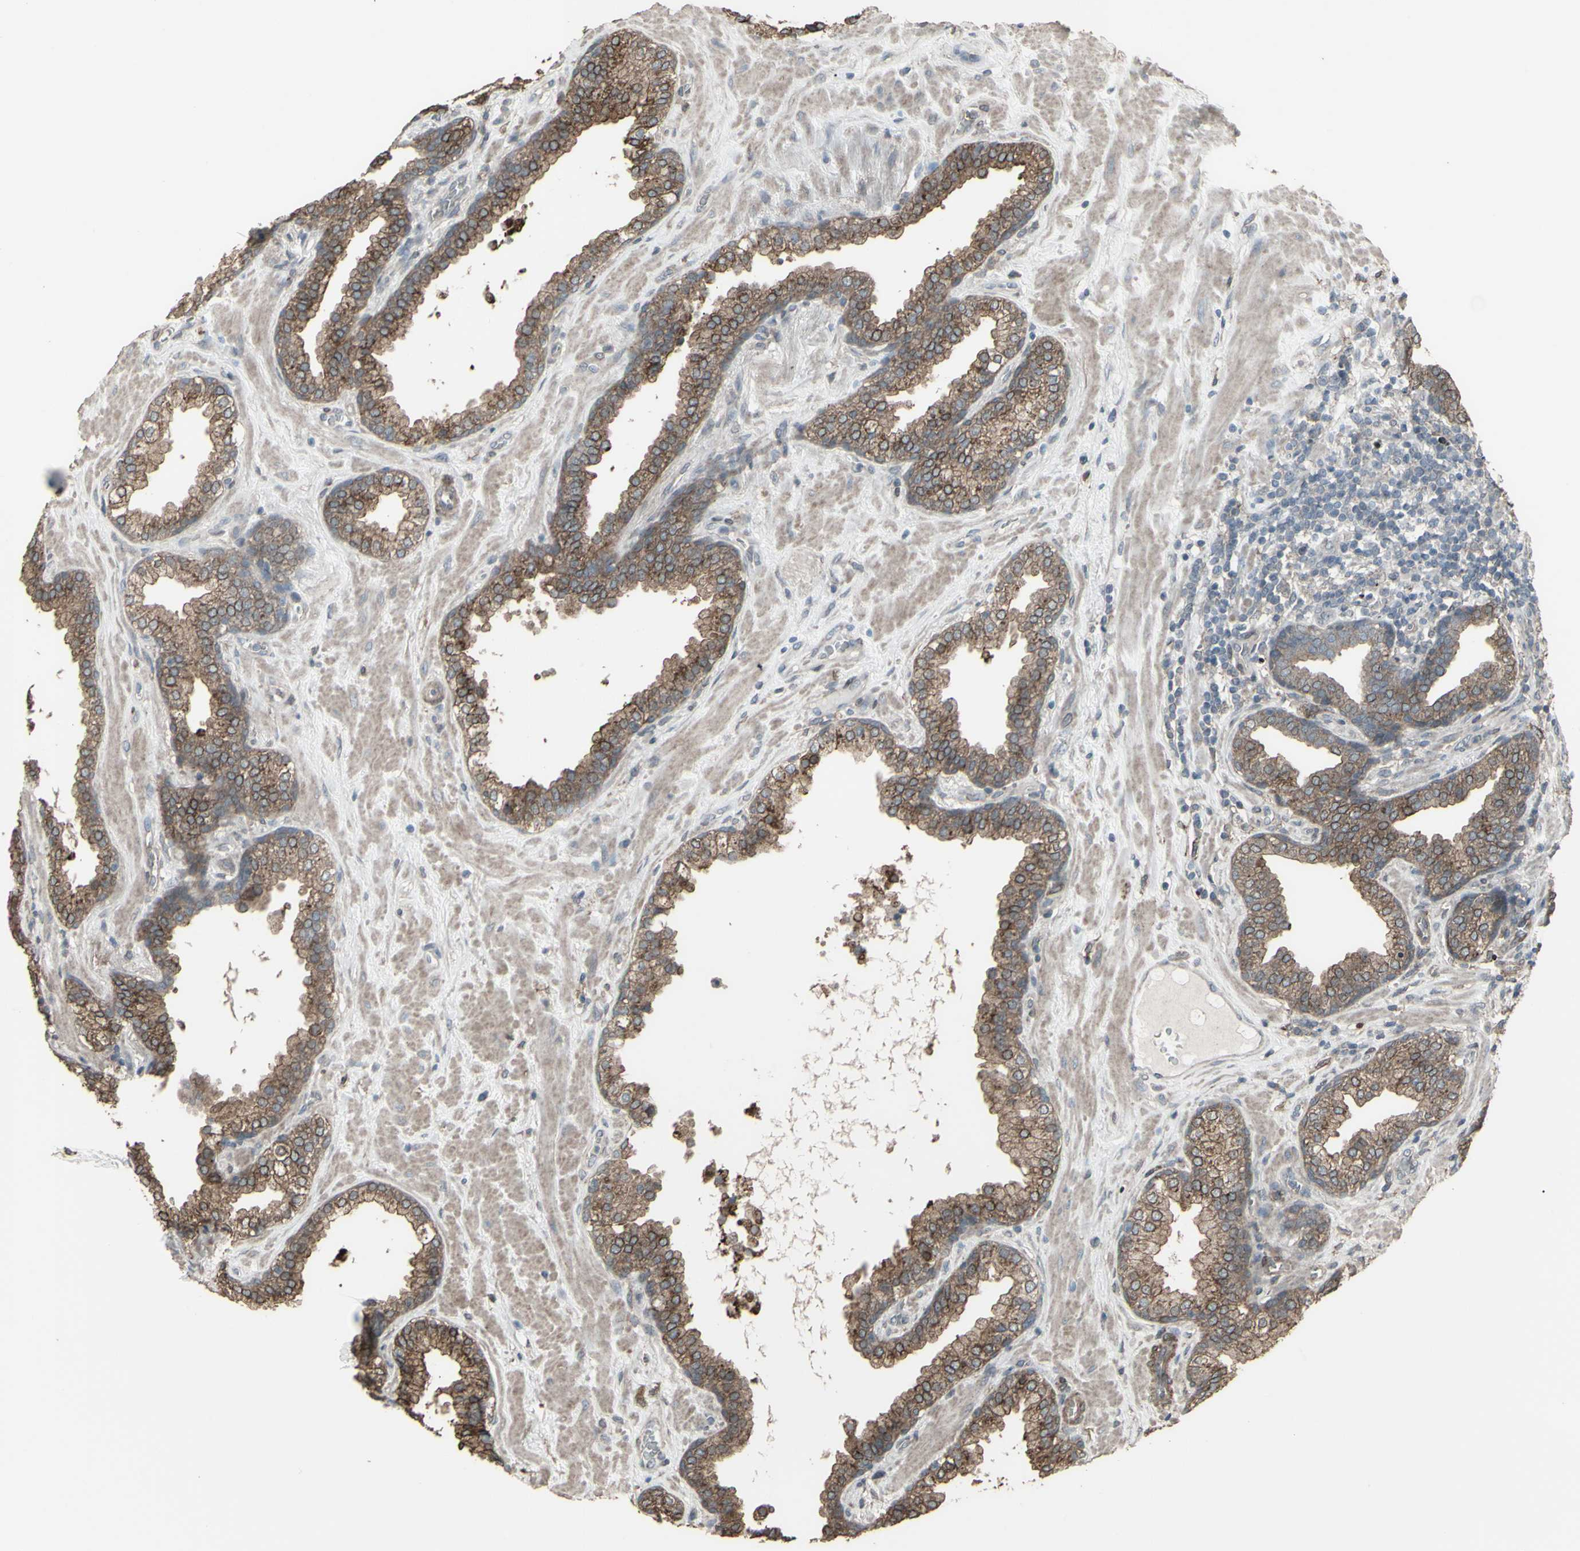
{"staining": {"intensity": "moderate", "quantity": ">75%", "location": "cytoplasmic/membranous"}, "tissue": "prostate", "cell_type": "Glandular cells", "image_type": "normal", "snomed": [{"axis": "morphology", "description": "Normal tissue, NOS"}, {"axis": "topography", "description": "Prostate"}], "caption": "Immunohistochemistry (IHC) image of normal prostate stained for a protein (brown), which reveals medium levels of moderate cytoplasmic/membranous positivity in approximately >75% of glandular cells.", "gene": "SMO", "patient": {"sex": "male", "age": 51}}